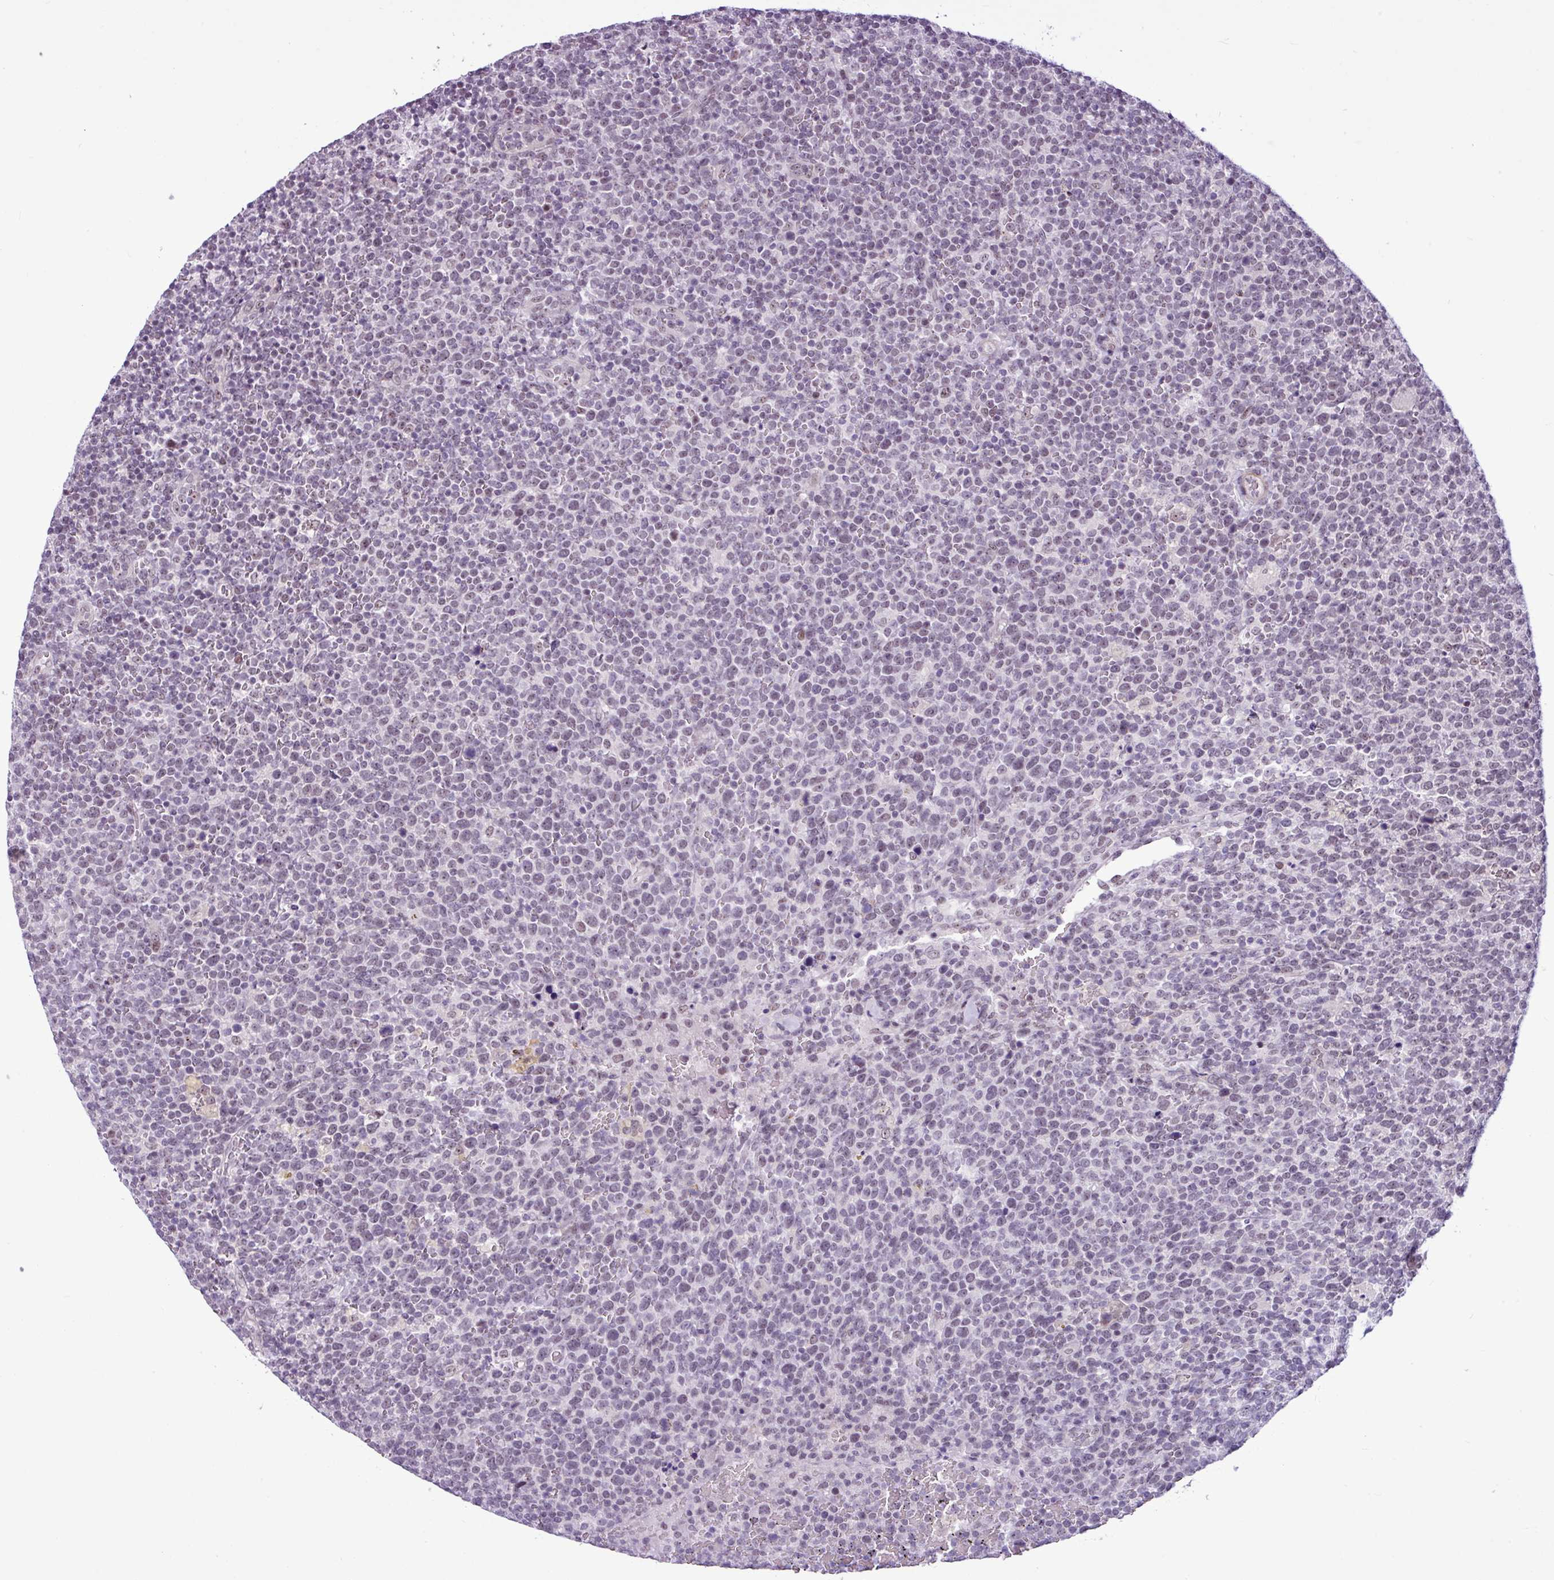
{"staining": {"intensity": "weak", "quantity": "<25%", "location": "nuclear"}, "tissue": "lymphoma", "cell_type": "Tumor cells", "image_type": "cancer", "snomed": [{"axis": "morphology", "description": "Malignant lymphoma, non-Hodgkin's type, High grade"}, {"axis": "topography", "description": "Lymph node"}], "caption": "Human lymphoma stained for a protein using immunohistochemistry shows no positivity in tumor cells.", "gene": "UTP18", "patient": {"sex": "male", "age": 61}}